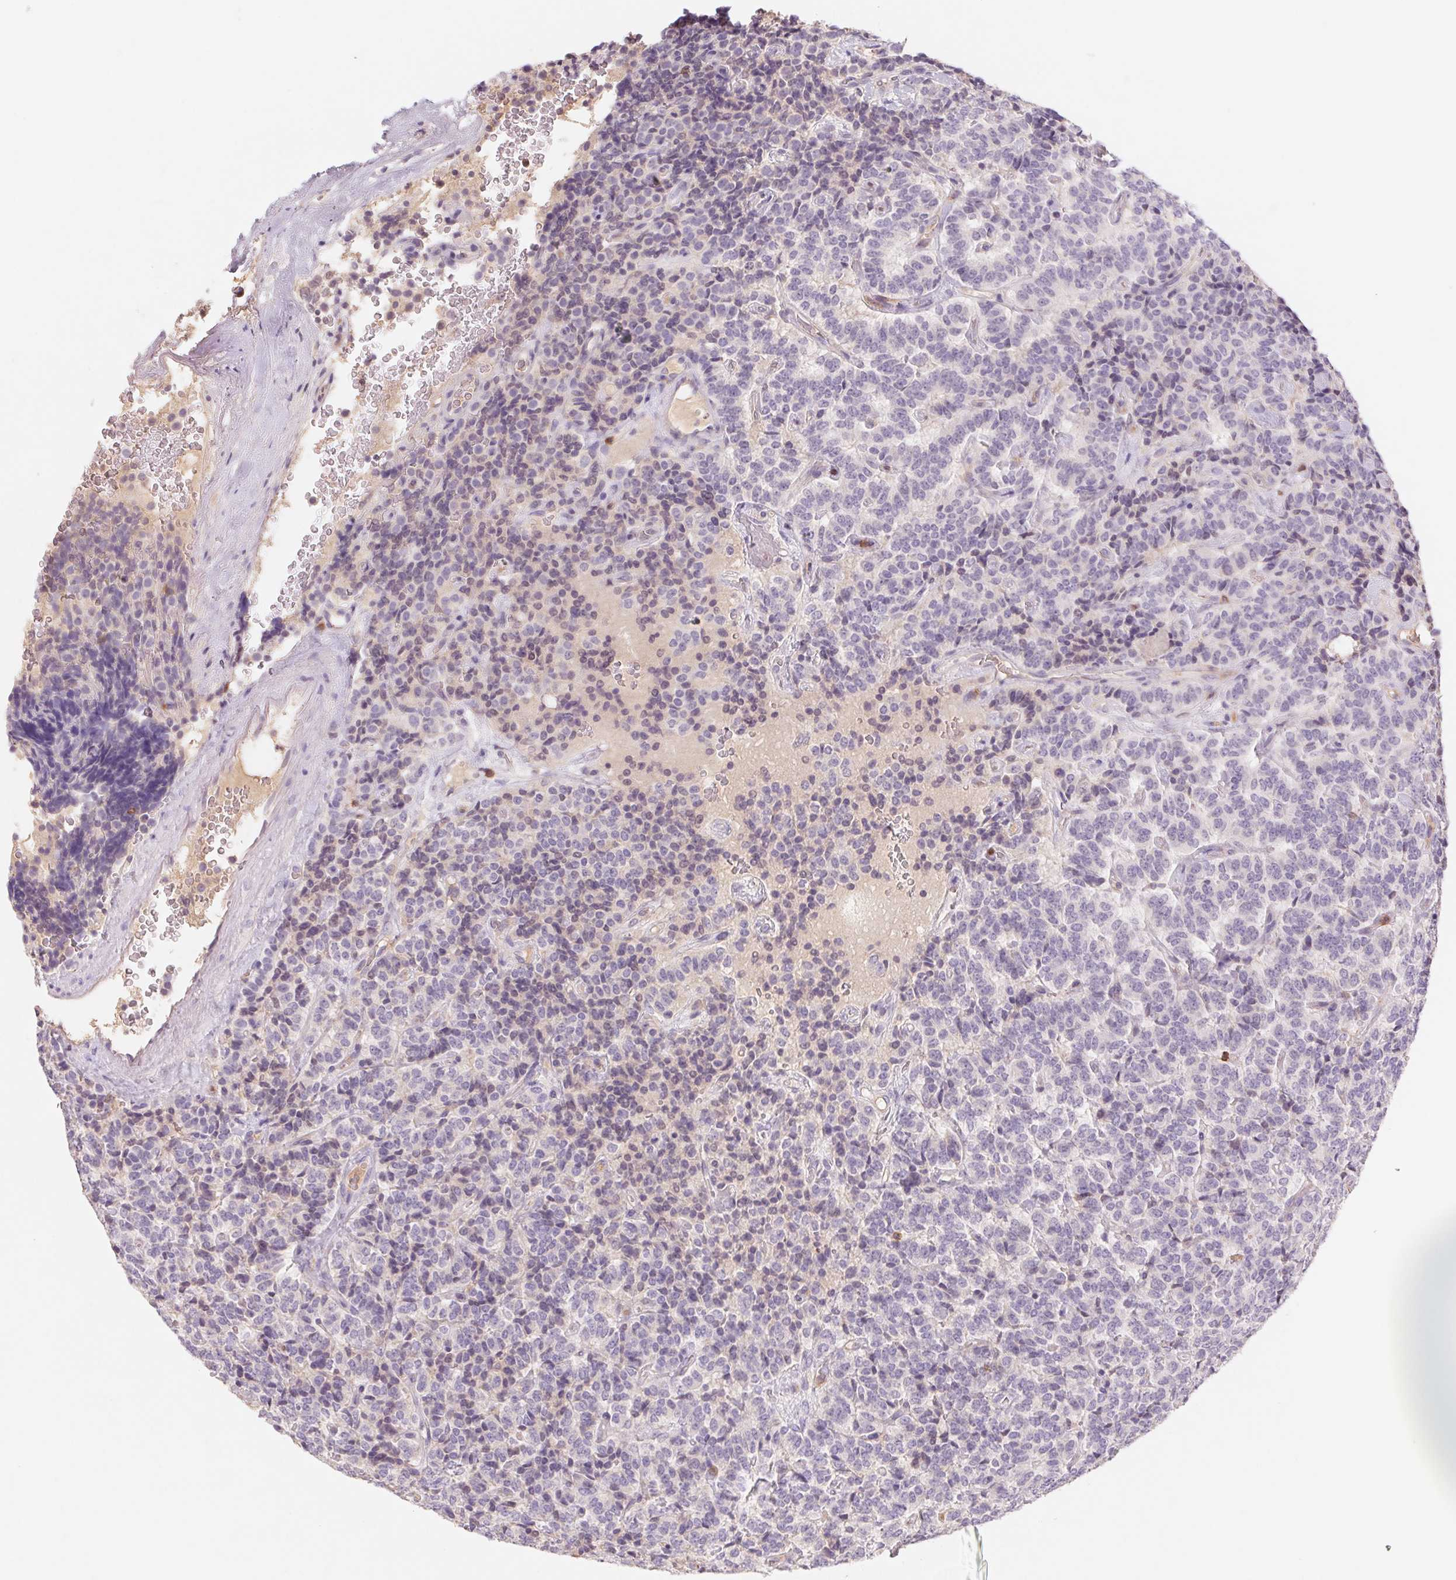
{"staining": {"intensity": "negative", "quantity": "none", "location": "none"}, "tissue": "carcinoid", "cell_type": "Tumor cells", "image_type": "cancer", "snomed": [{"axis": "morphology", "description": "Carcinoid, malignant, NOS"}, {"axis": "topography", "description": "Pancreas"}], "caption": "Histopathology image shows no protein expression in tumor cells of carcinoid (malignant) tissue.", "gene": "KIF26A", "patient": {"sex": "male", "age": 36}}